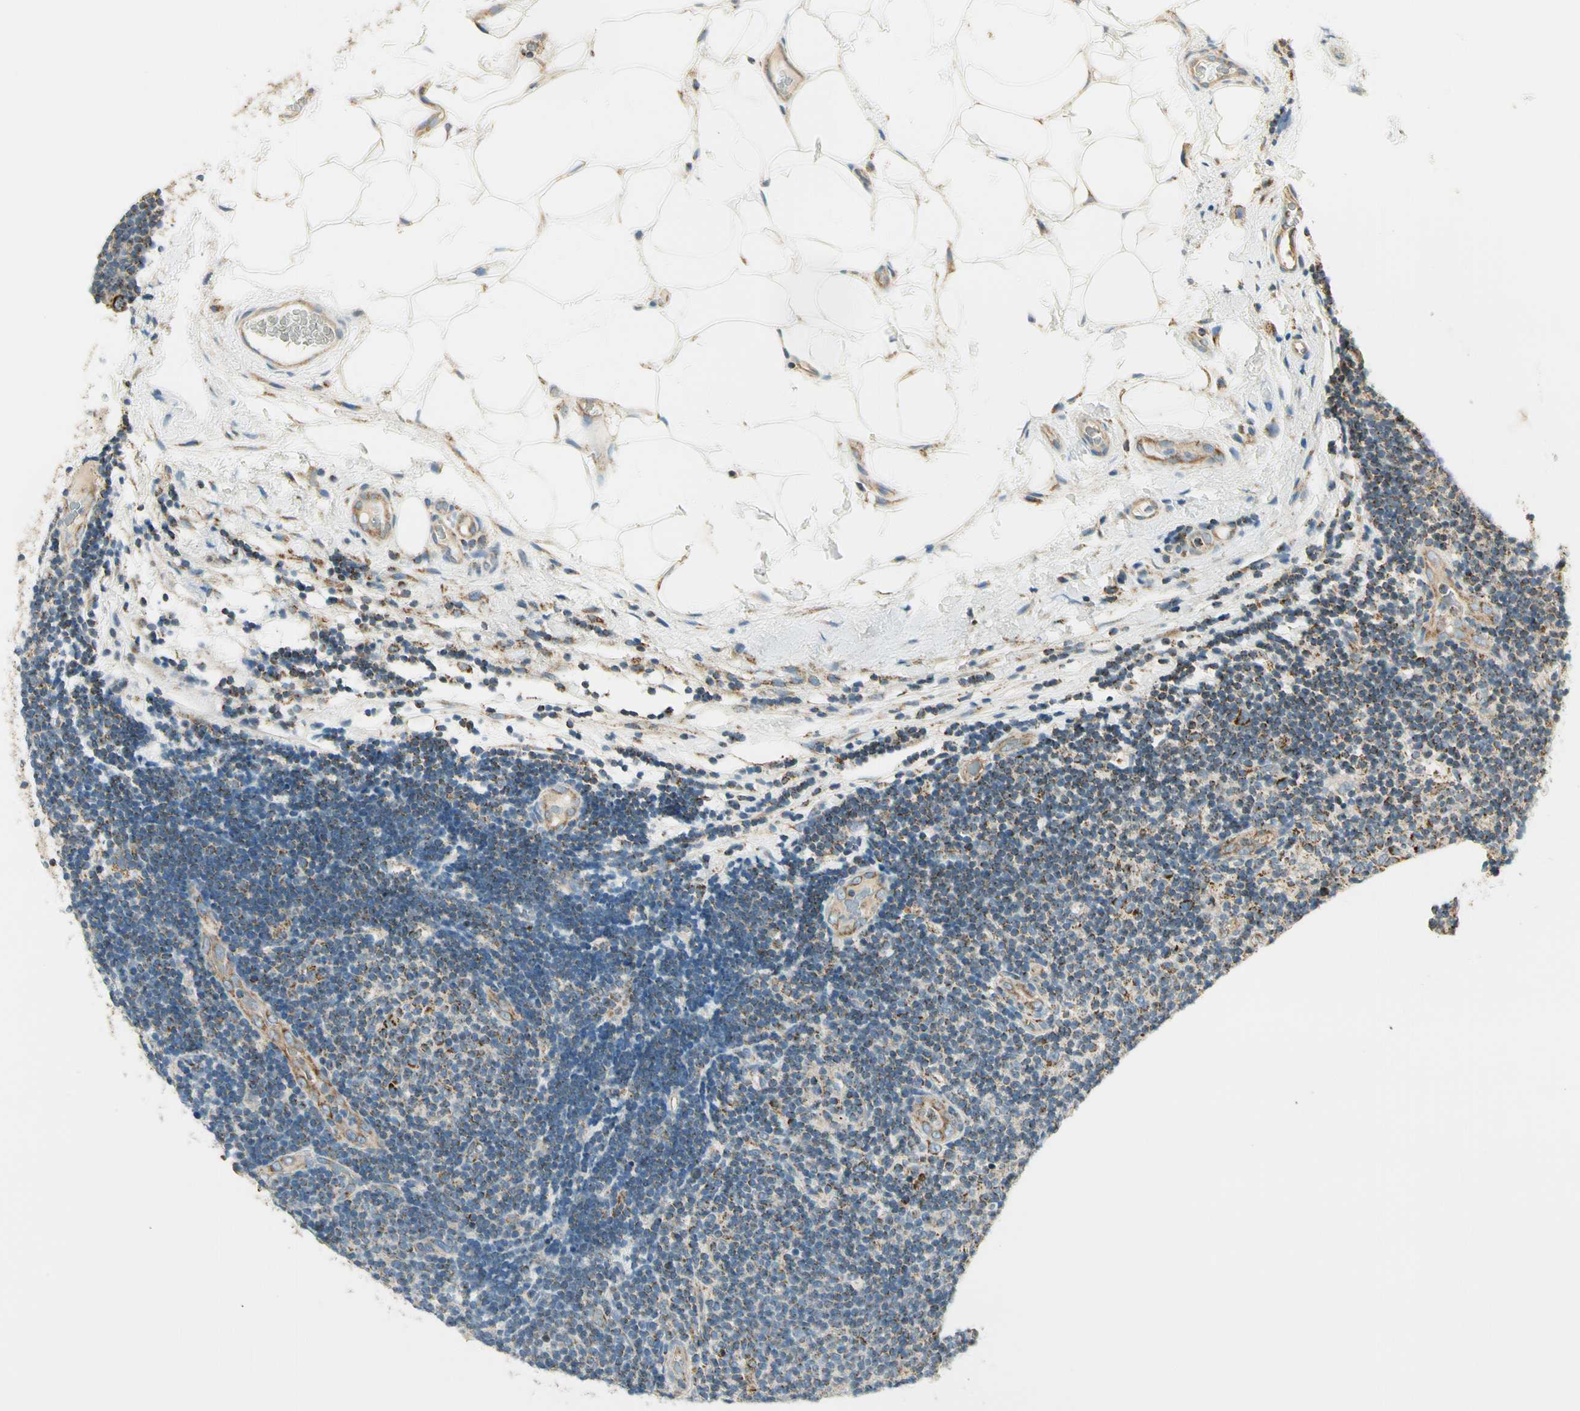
{"staining": {"intensity": "moderate", "quantity": "<25%", "location": "cytoplasmic/membranous"}, "tissue": "lymphoma", "cell_type": "Tumor cells", "image_type": "cancer", "snomed": [{"axis": "morphology", "description": "Malignant lymphoma, non-Hodgkin's type, Low grade"}, {"axis": "topography", "description": "Lymph node"}], "caption": "Immunohistochemistry (IHC) (DAB) staining of human lymphoma displays moderate cytoplasmic/membranous protein expression in approximately <25% of tumor cells. The protein of interest is stained brown, and the nuclei are stained in blue (DAB (3,3'-diaminobenzidine) IHC with brightfield microscopy, high magnification).", "gene": "EPHB3", "patient": {"sex": "male", "age": 83}}